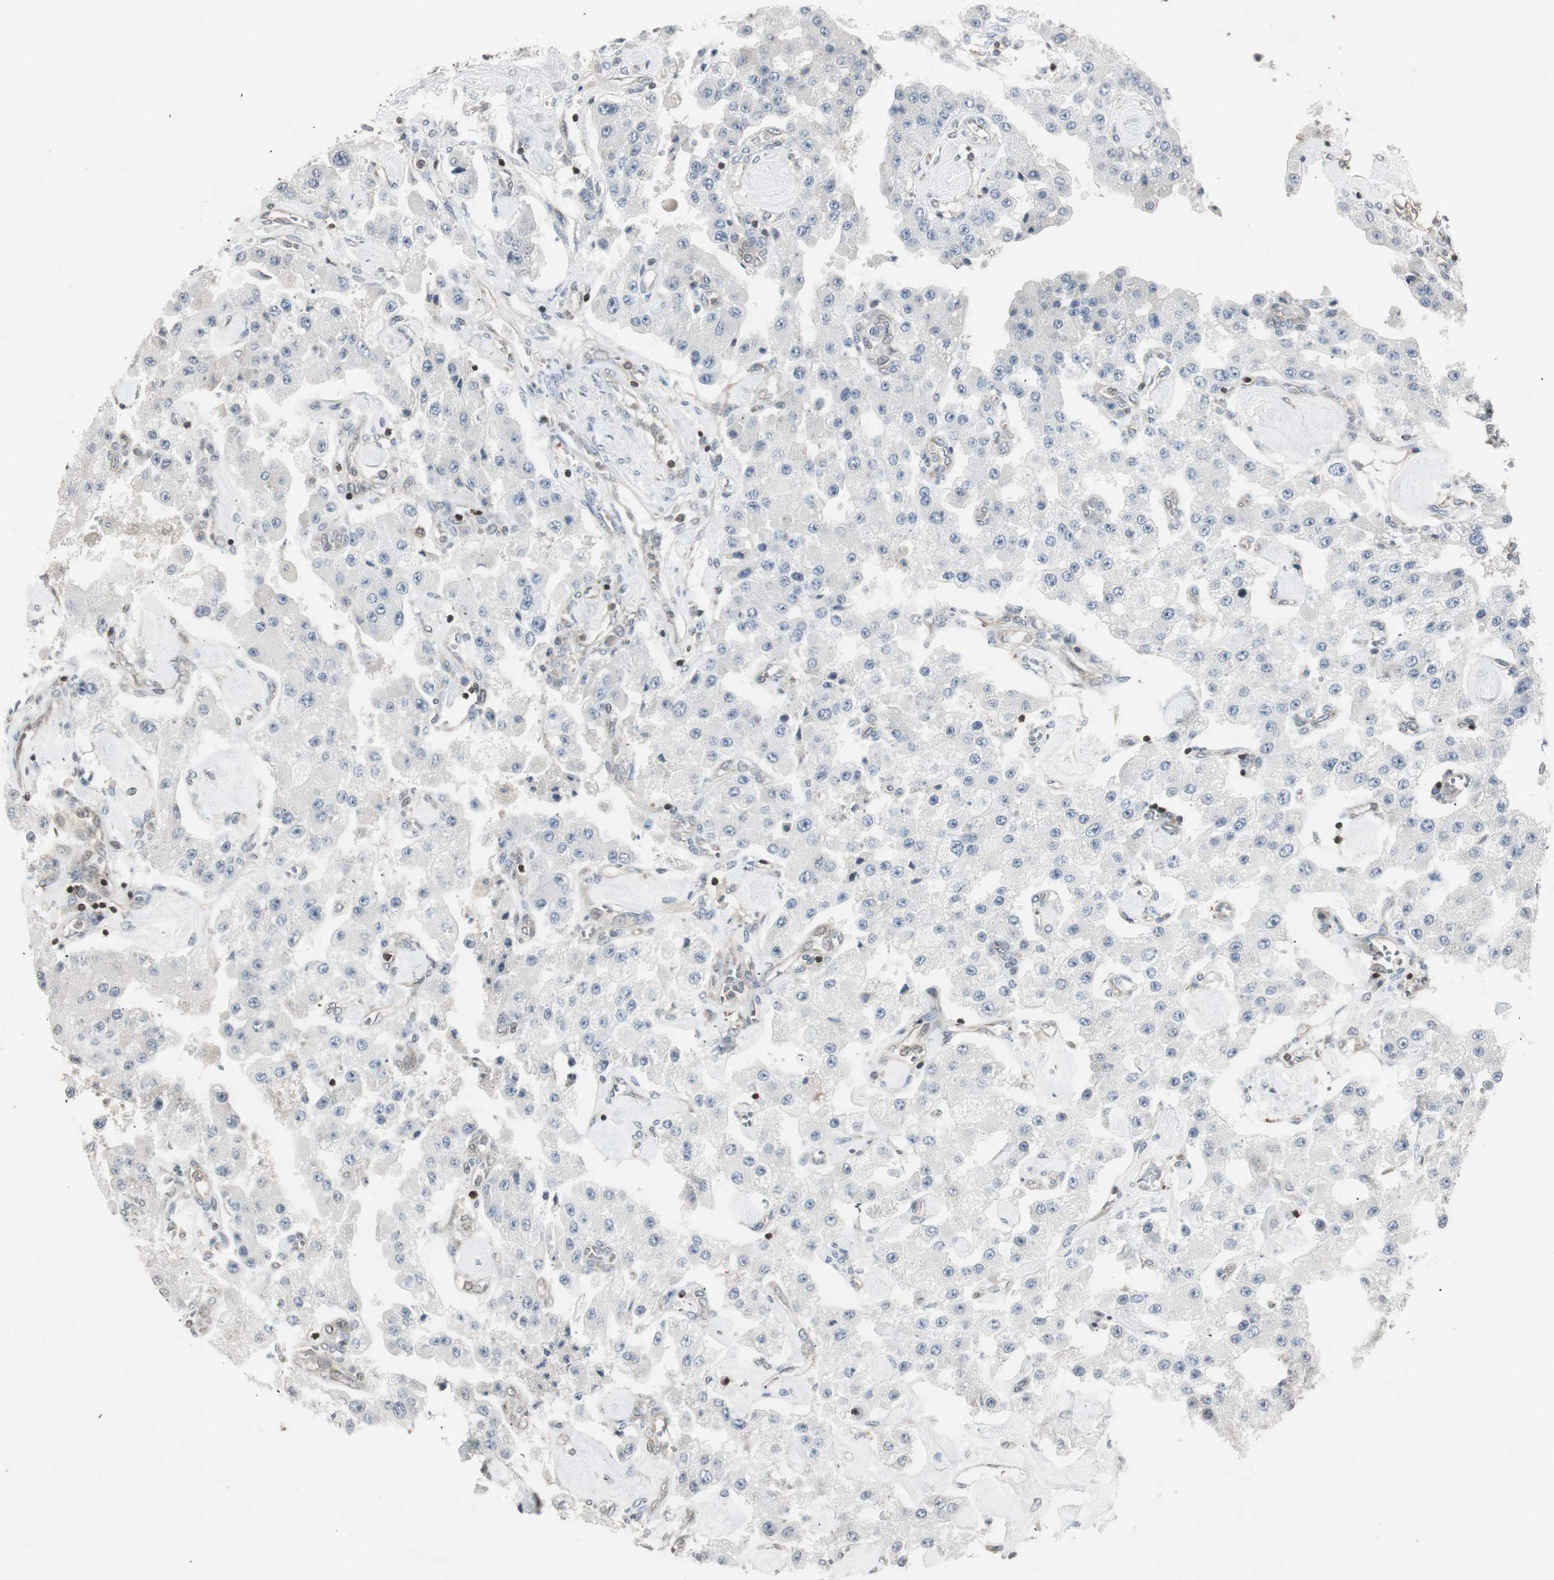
{"staining": {"intensity": "negative", "quantity": "none", "location": "none"}, "tissue": "carcinoid", "cell_type": "Tumor cells", "image_type": "cancer", "snomed": [{"axis": "morphology", "description": "Carcinoid, malignant, NOS"}, {"axis": "topography", "description": "Pancreas"}], "caption": "This is an IHC image of human malignant carcinoid. There is no expression in tumor cells.", "gene": "ARHGEF1", "patient": {"sex": "male", "age": 41}}